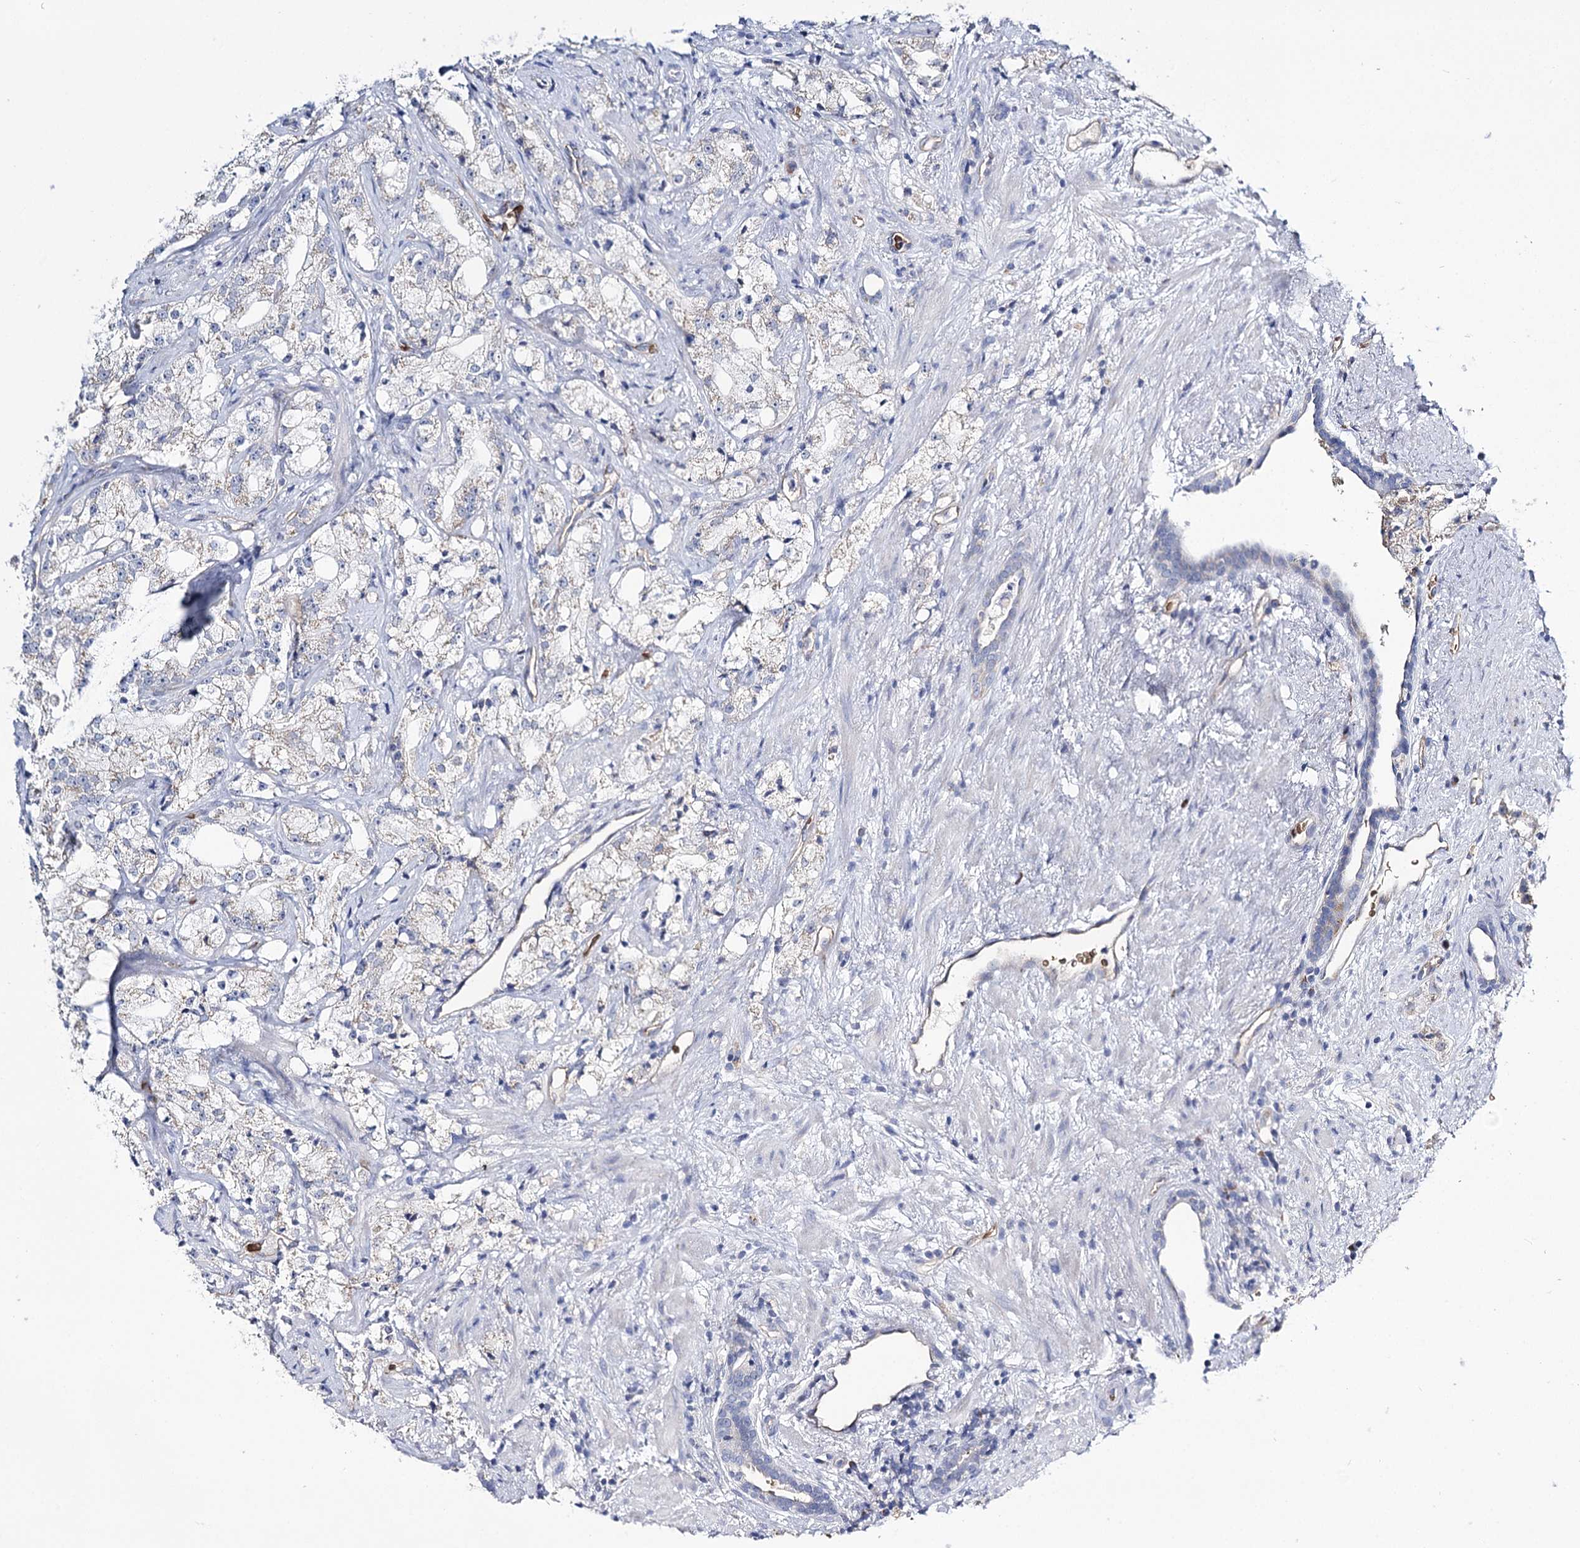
{"staining": {"intensity": "negative", "quantity": "none", "location": "none"}, "tissue": "prostate cancer", "cell_type": "Tumor cells", "image_type": "cancer", "snomed": [{"axis": "morphology", "description": "Adenocarcinoma, High grade"}, {"axis": "topography", "description": "Prostate"}], "caption": "Immunohistochemistry photomicrograph of human prostate adenocarcinoma (high-grade) stained for a protein (brown), which displays no positivity in tumor cells. (DAB (3,3'-diaminobenzidine) IHC visualized using brightfield microscopy, high magnification).", "gene": "GBF1", "patient": {"sex": "male", "age": 64}}